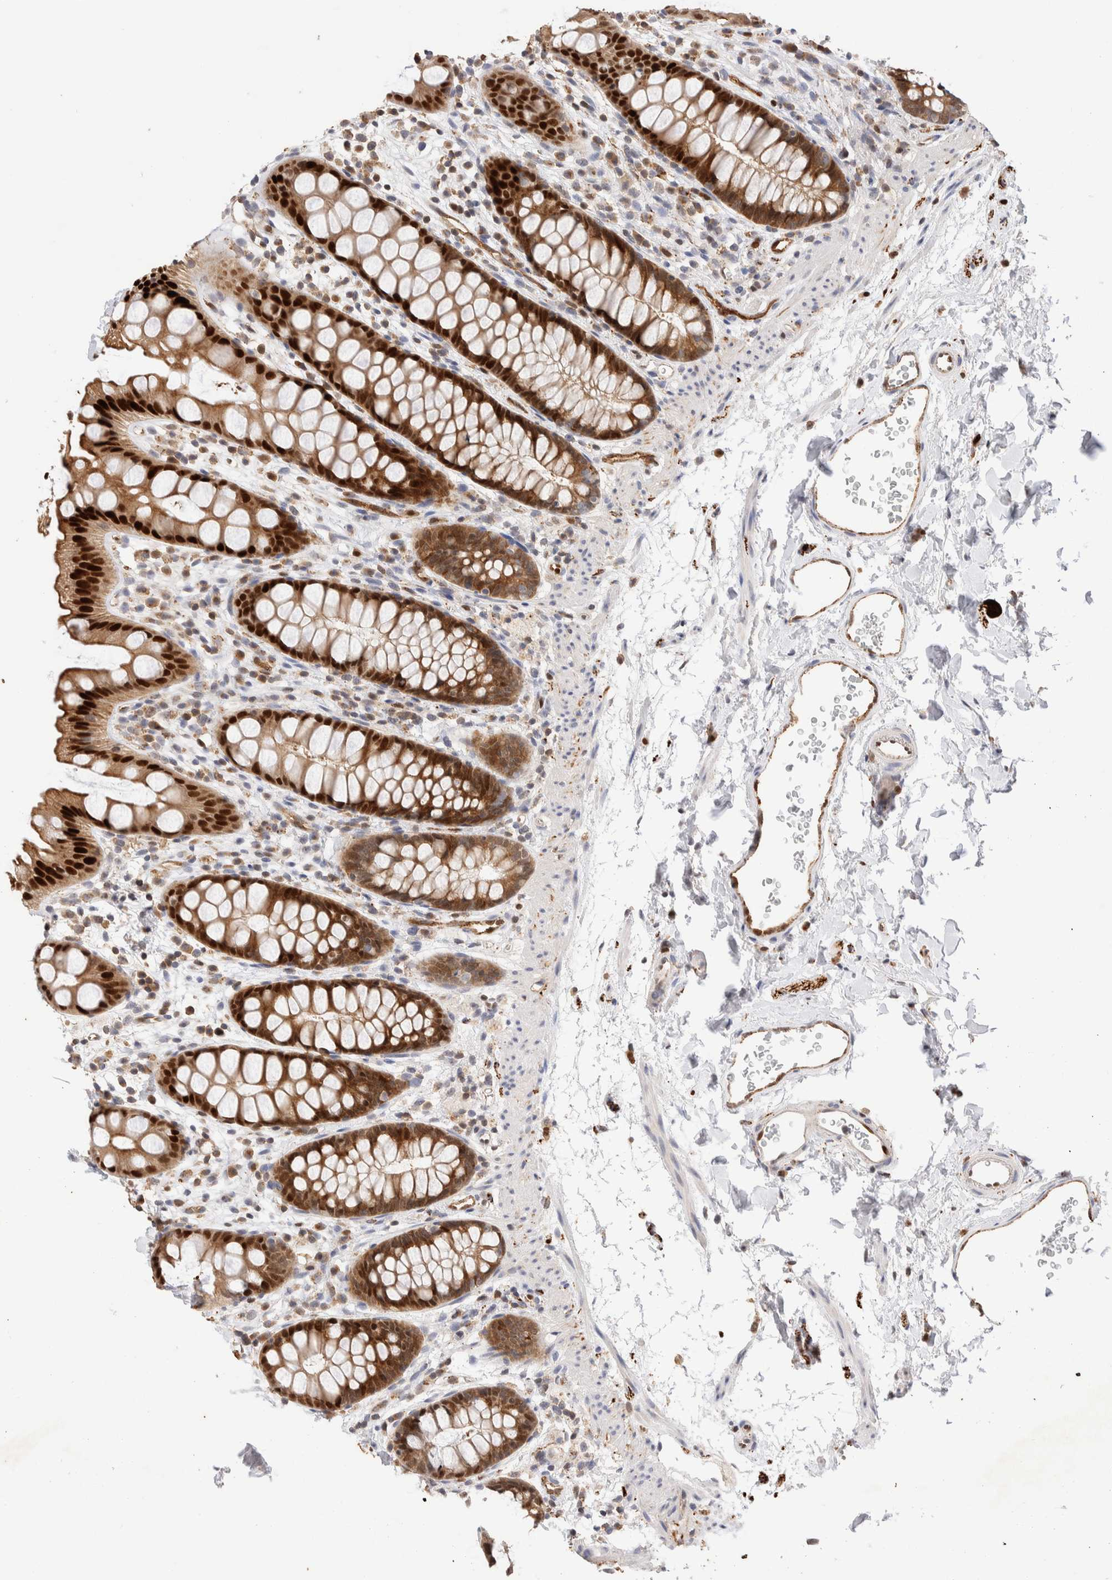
{"staining": {"intensity": "strong", "quantity": ">75%", "location": "cytoplasmic/membranous,nuclear"}, "tissue": "rectum", "cell_type": "Glandular cells", "image_type": "normal", "snomed": [{"axis": "morphology", "description": "Normal tissue, NOS"}, {"axis": "topography", "description": "Rectum"}], "caption": "This photomicrograph displays IHC staining of normal rectum, with high strong cytoplasmic/membranous,nuclear expression in approximately >75% of glandular cells.", "gene": "NSMAF", "patient": {"sex": "female", "age": 65}}